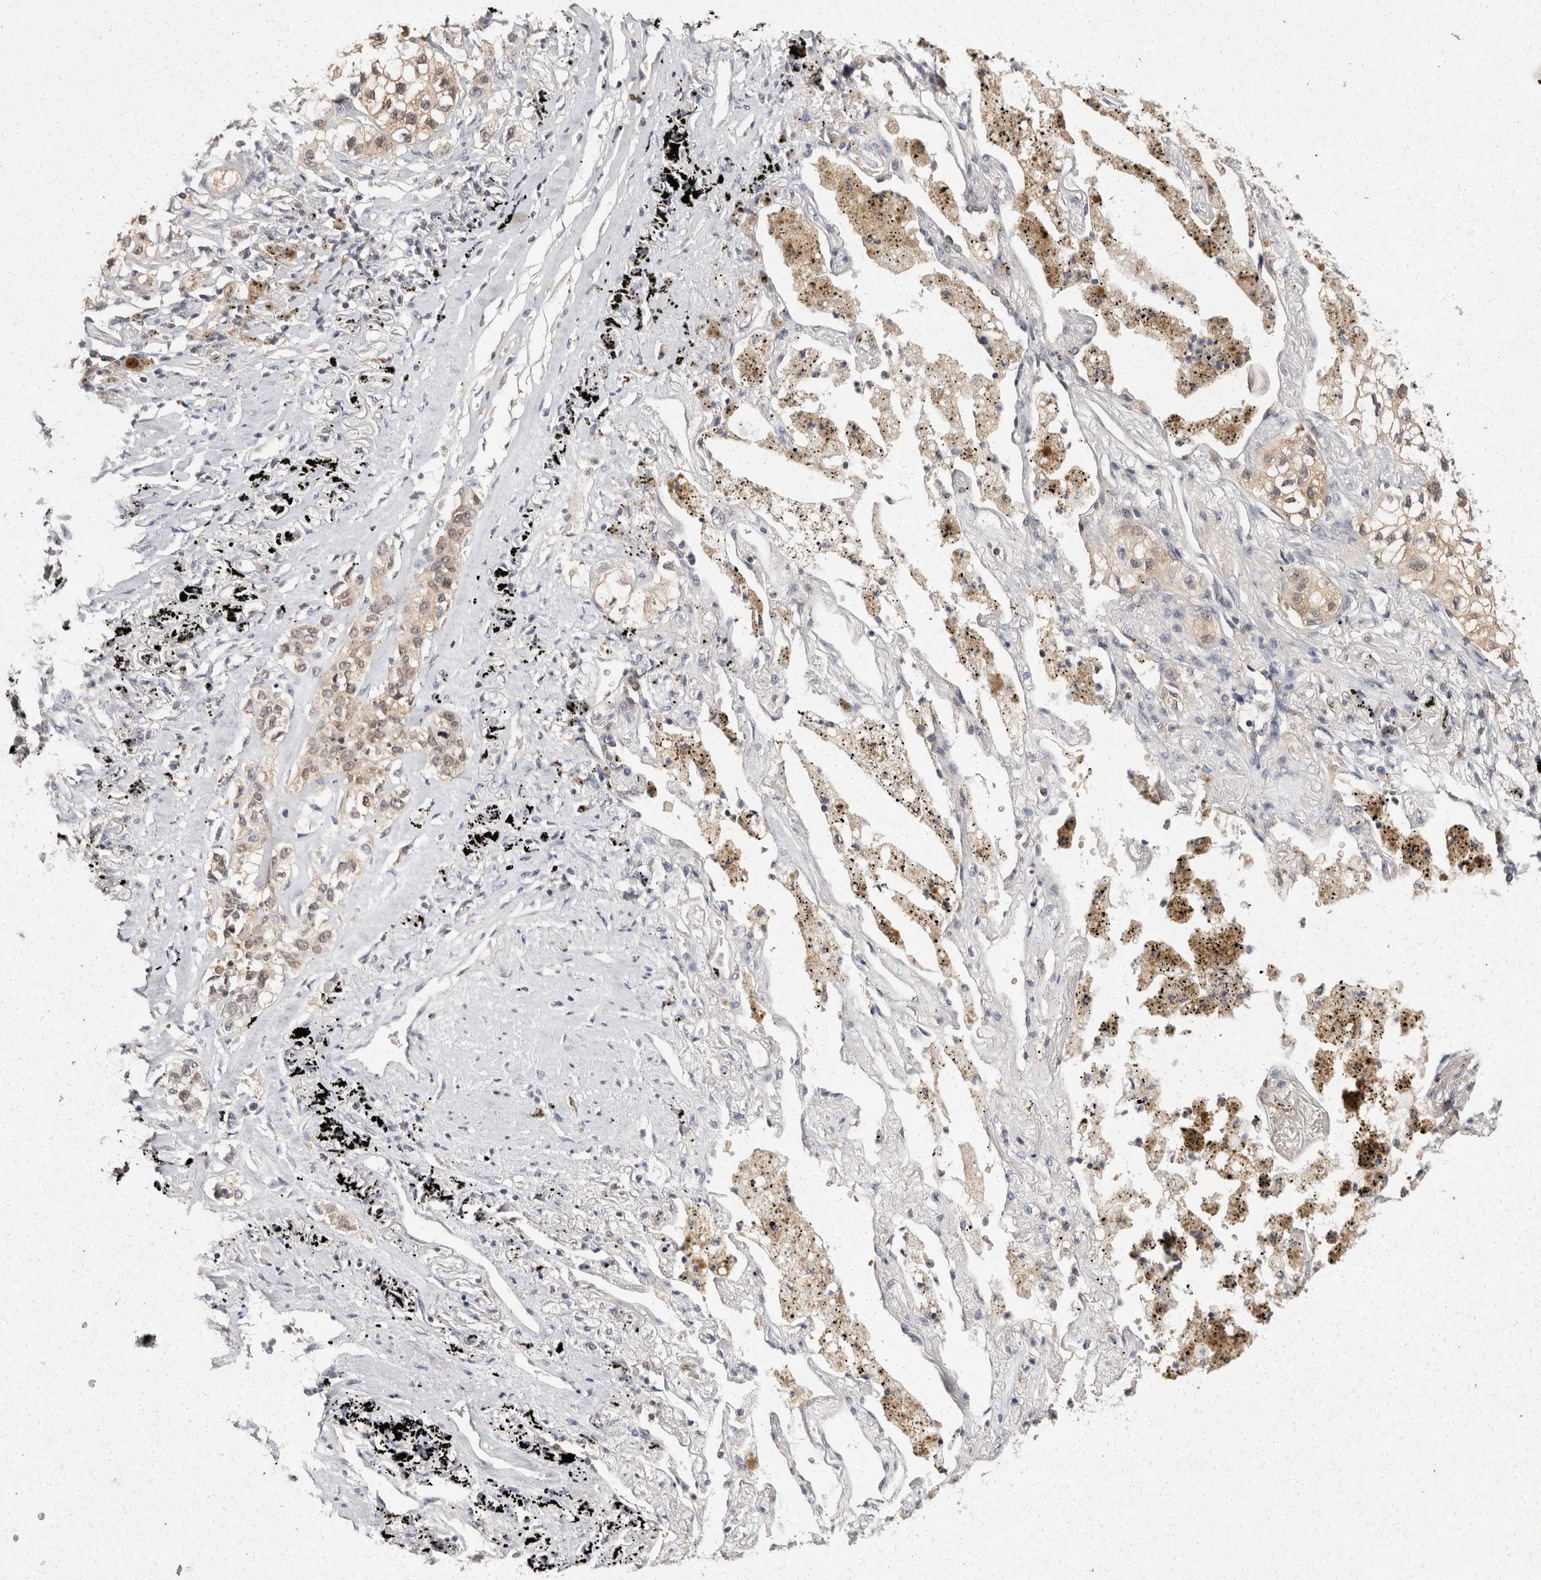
{"staining": {"intensity": "weak", "quantity": "25%-75%", "location": "cytoplasmic/membranous"}, "tissue": "lung cancer", "cell_type": "Tumor cells", "image_type": "cancer", "snomed": [{"axis": "morphology", "description": "Adenocarcinoma, NOS"}, {"axis": "topography", "description": "Lung"}], "caption": "This is an image of immunohistochemistry staining of lung adenocarcinoma, which shows weak expression in the cytoplasmic/membranous of tumor cells.", "gene": "ACAT2", "patient": {"sex": "male", "age": 63}}